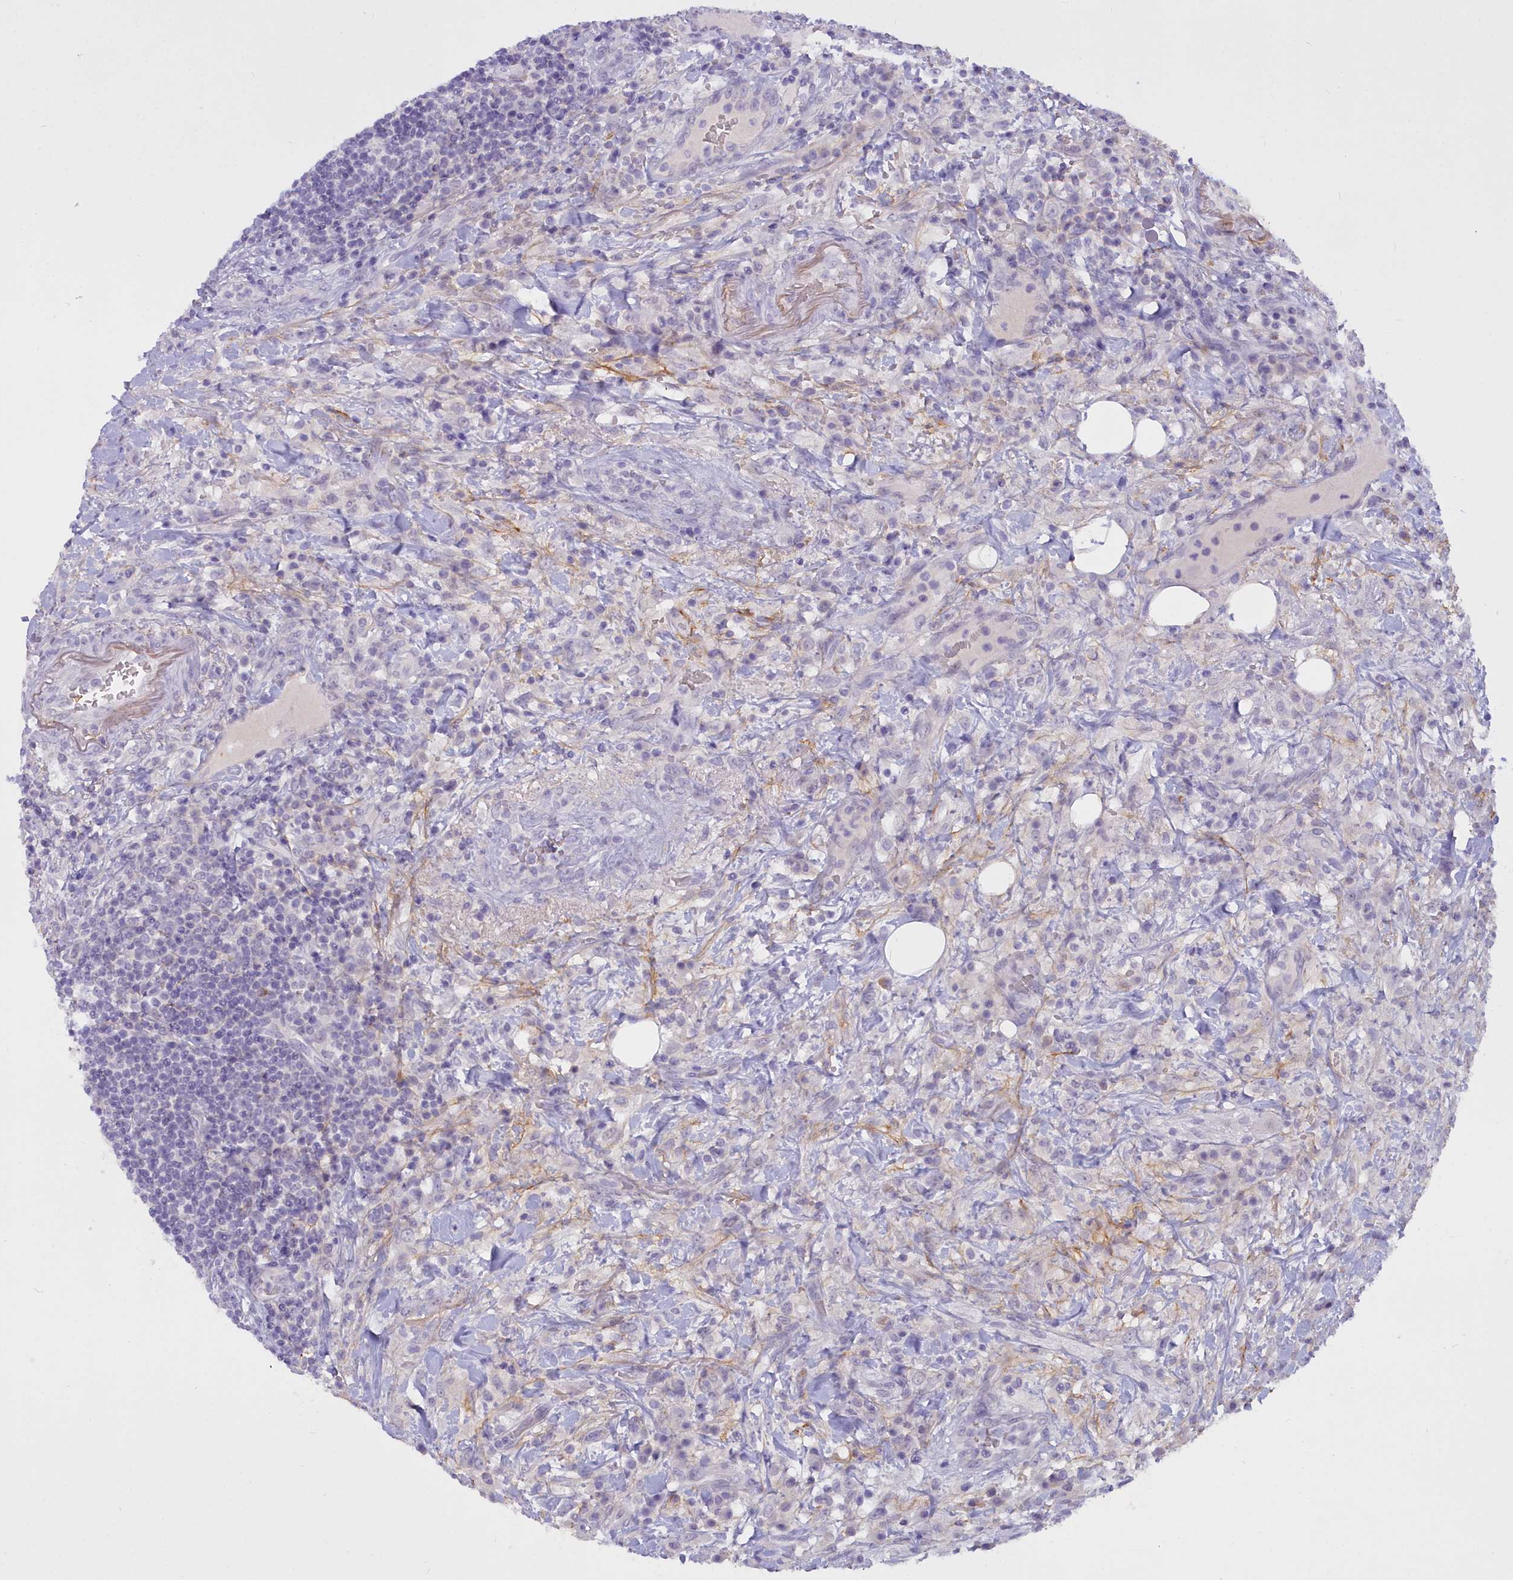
{"staining": {"intensity": "negative", "quantity": "none", "location": "none"}, "tissue": "lymphoma", "cell_type": "Tumor cells", "image_type": "cancer", "snomed": [{"axis": "morphology", "description": "Malignant lymphoma, non-Hodgkin's type, High grade"}, {"axis": "topography", "description": "Colon"}], "caption": "DAB (3,3'-diaminobenzidine) immunohistochemical staining of high-grade malignant lymphoma, non-Hodgkin's type reveals no significant positivity in tumor cells.", "gene": "OSTN", "patient": {"sex": "female", "age": 53}}